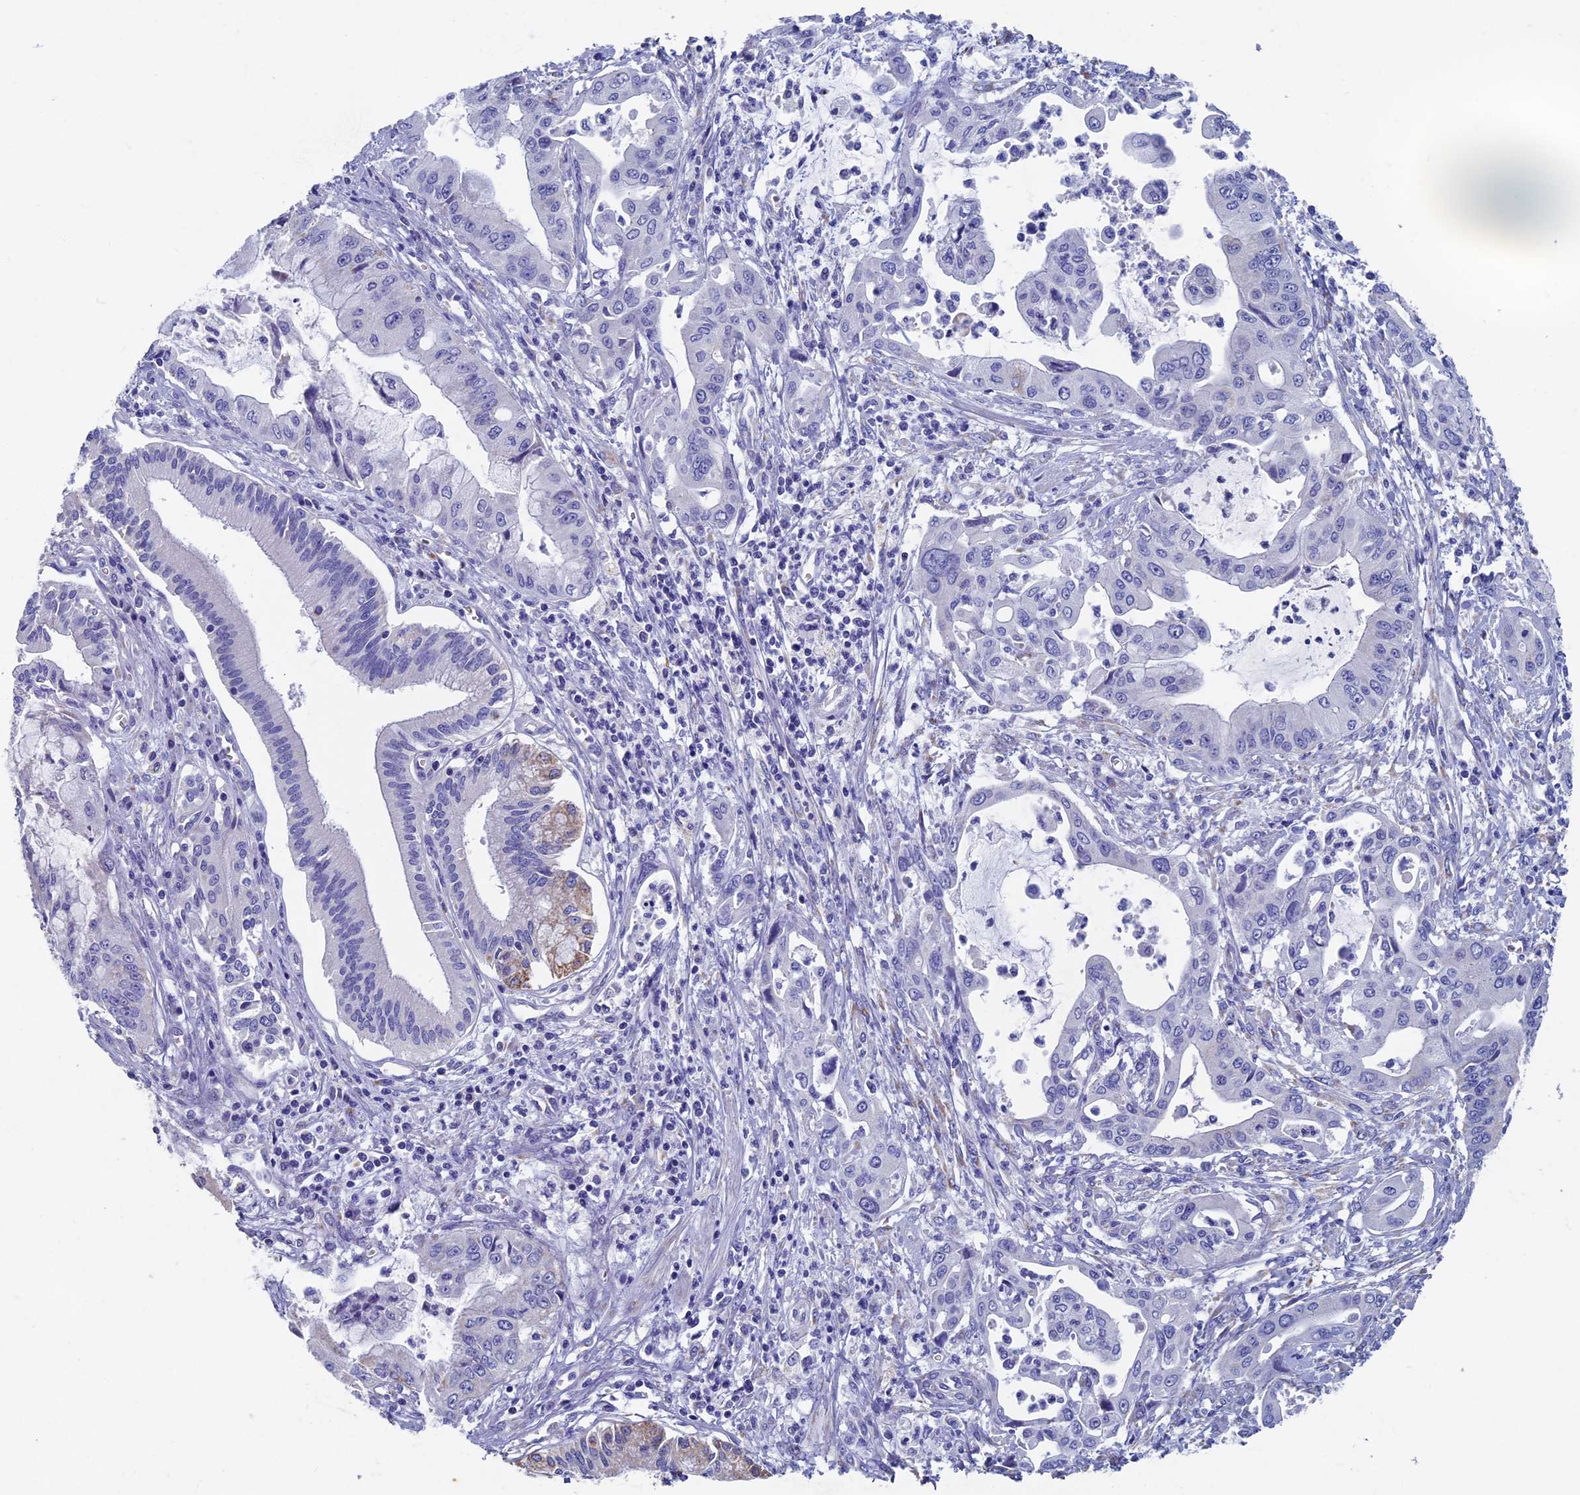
{"staining": {"intensity": "negative", "quantity": "none", "location": "none"}, "tissue": "pancreatic cancer", "cell_type": "Tumor cells", "image_type": "cancer", "snomed": [{"axis": "morphology", "description": "Adenocarcinoma, NOS"}, {"axis": "topography", "description": "Pancreas"}], "caption": "A photomicrograph of pancreatic adenocarcinoma stained for a protein exhibits no brown staining in tumor cells.", "gene": "OAT", "patient": {"sex": "male", "age": 46}}